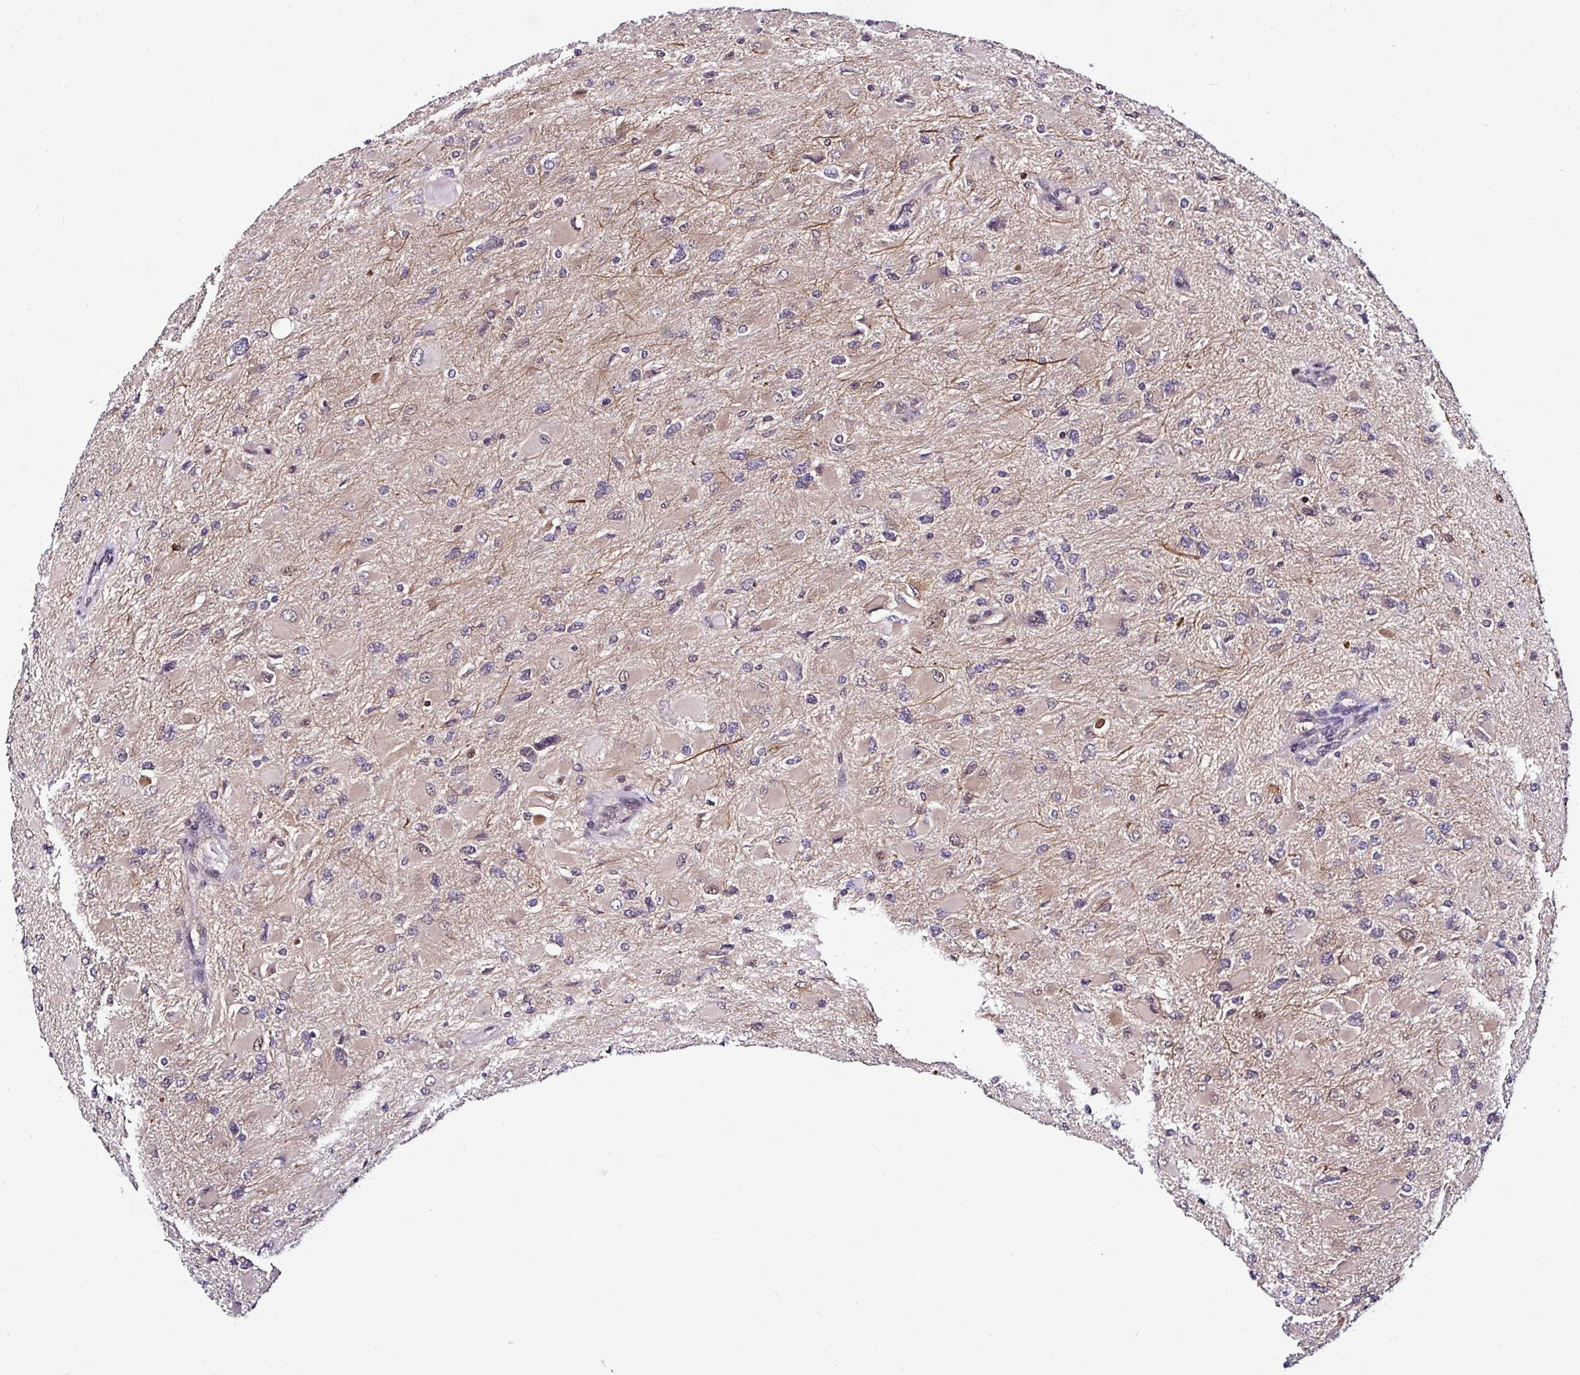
{"staining": {"intensity": "moderate", "quantity": "25%-75%", "location": "cytoplasmic/membranous"}, "tissue": "glioma", "cell_type": "Tumor cells", "image_type": "cancer", "snomed": [{"axis": "morphology", "description": "Glioma, malignant, High grade"}, {"axis": "topography", "description": "Cerebral cortex"}], "caption": "Brown immunohistochemical staining in human malignant high-grade glioma demonstrates moderate cytoplasmic/membranous positivity in approximately 25%-75% of tumor cells.", "gene": "PIN4", "patient": {"sex": "female", "age": 36}}